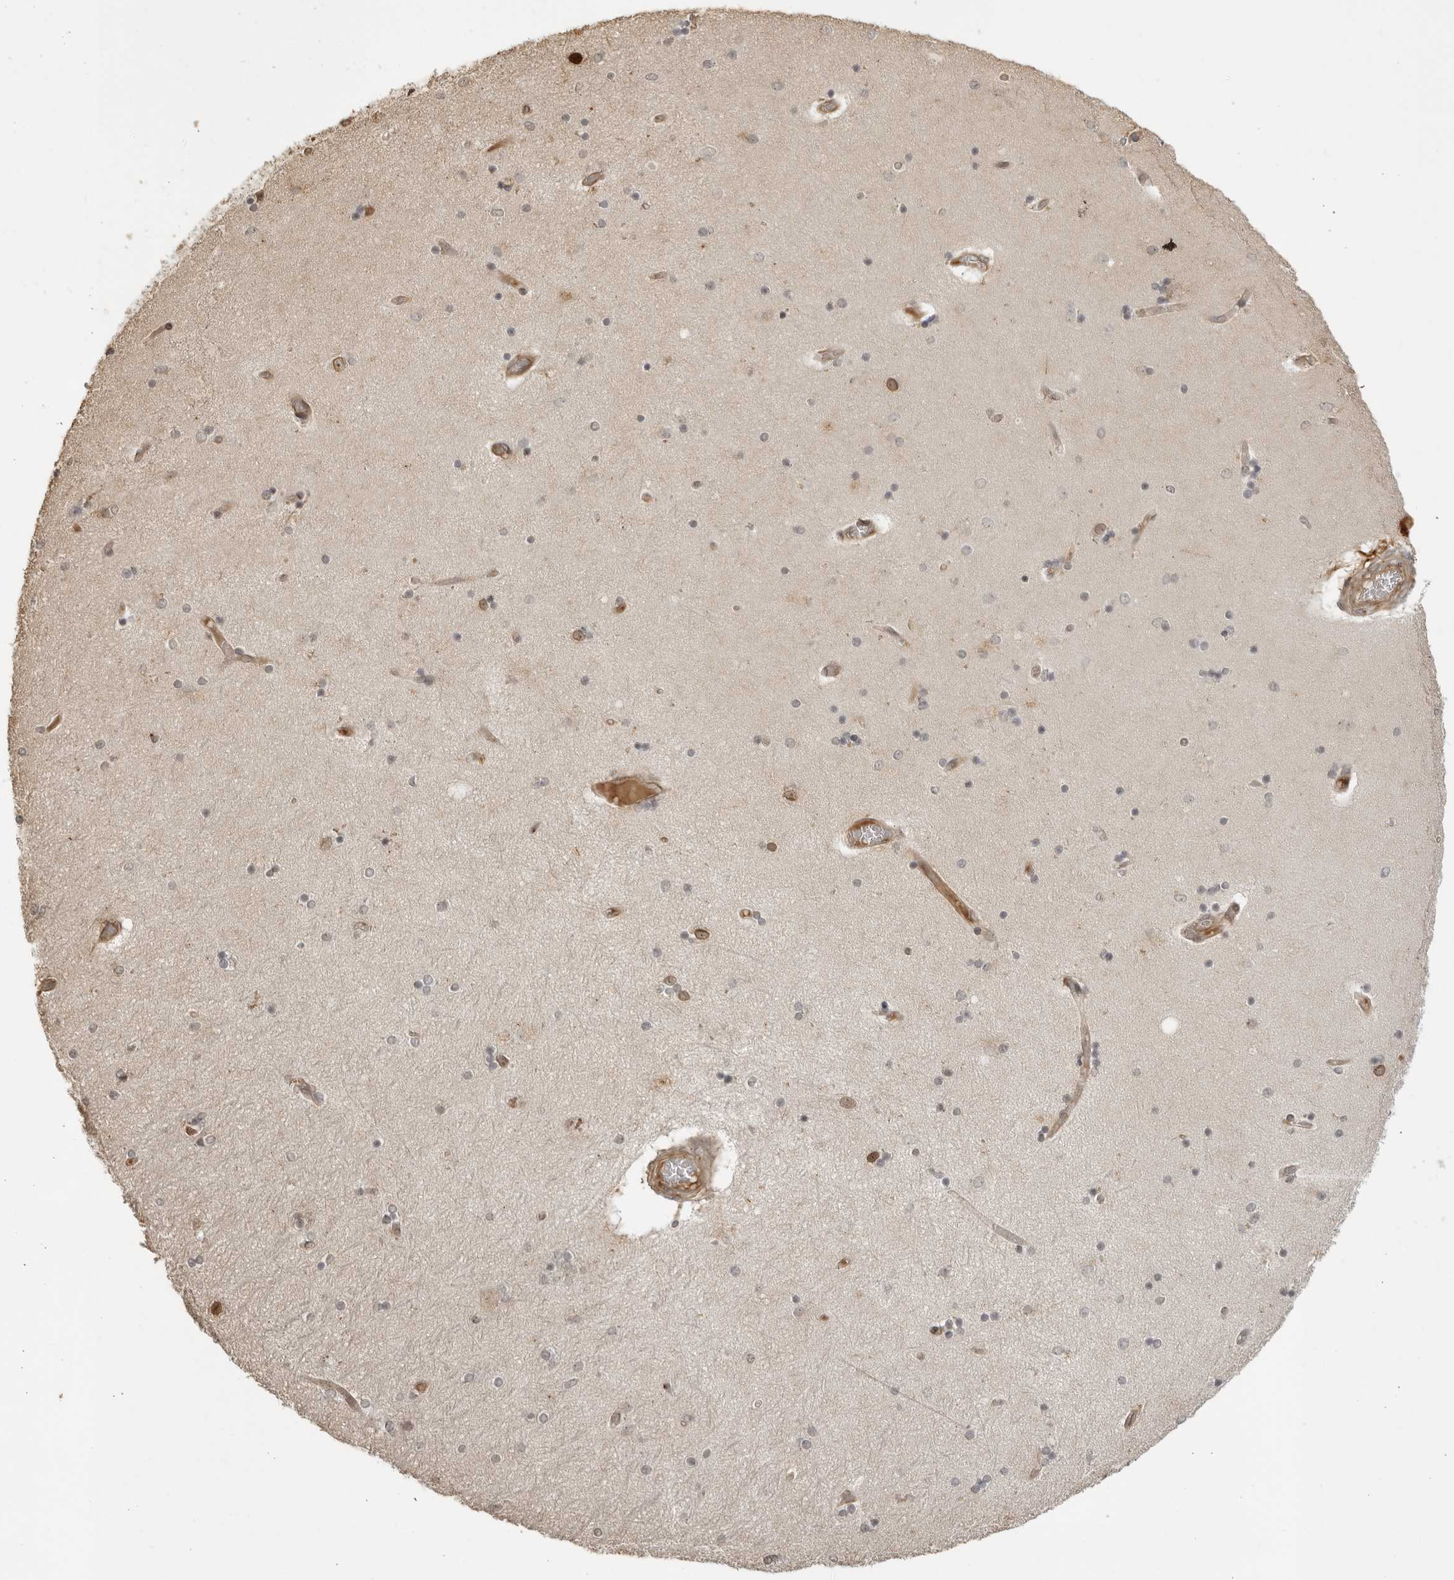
{"staining": {"intensity": "negative", "quantity": "none", "location": "none"}, "tissue": "hippocampus", "cell_type": "Glial cells", "image_type": "normal", "snomed": [{"axis": "morphology", "description": "Normal tissue, NOS"}, {"axis": "topography", "description": "Hippocampus"}], "caption": "This is a histopathology image of immunohistochemistry staining of normal hippocampus, which shows no expression in glial cells.", "gene": "TCF21", "patient": {"sex": "female", "age": 54}}